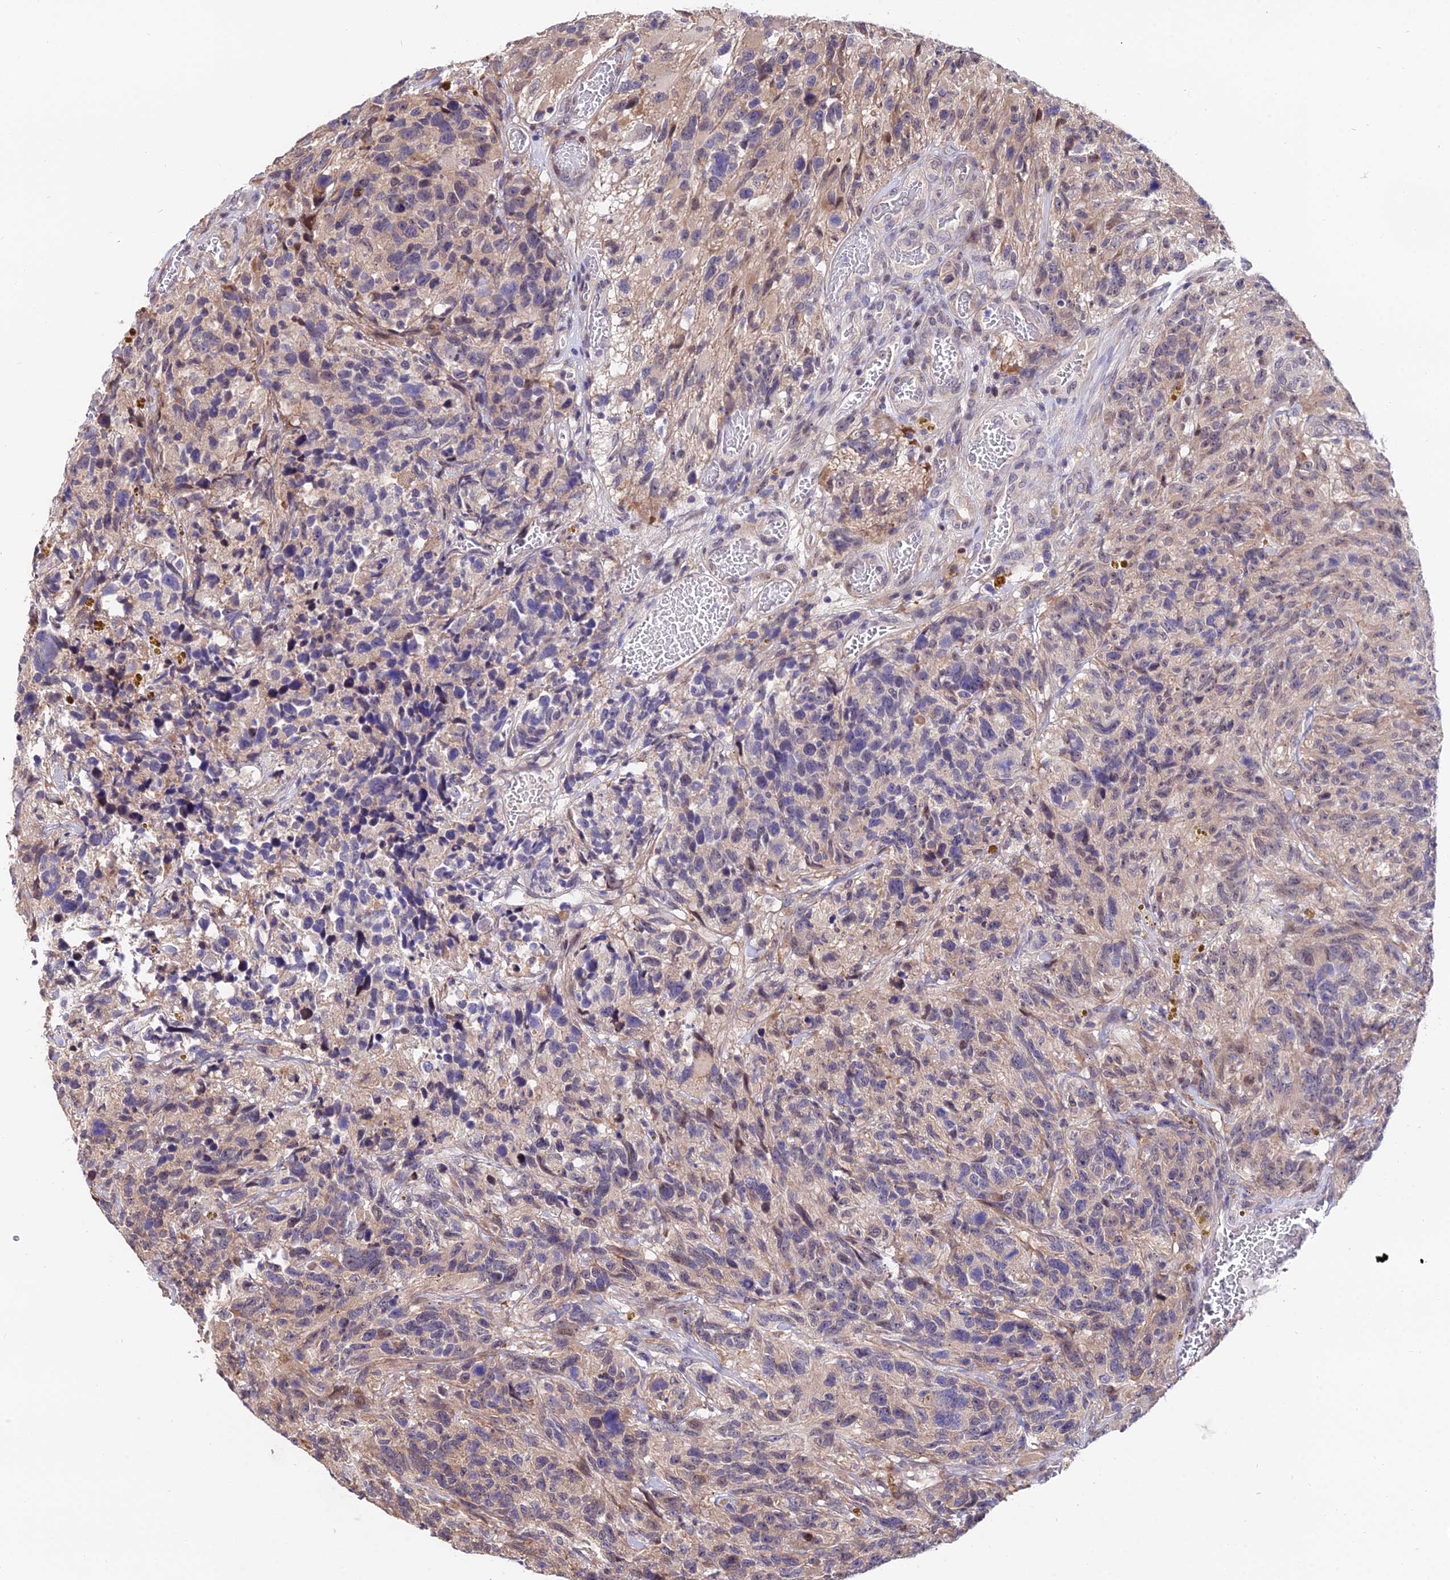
{"staining": {"intensity": "weak", "quantity": "<25%", "location": "cytoplasmic/membranous"}, "tissue": "glioma", "cell_type": "Tumor cells", "image_type": "cancer", "snomed": [{"axis": "morphology", "description": "Glioma, malignant, High grade"}, {"axis": "topography", "description": "Brain"}], "caption": "Immunohistochemistry of human glioma exhibits no staining in tumor cells.", "gene": "INPP4A", "patient": {"sex": "male", "age": 69}}